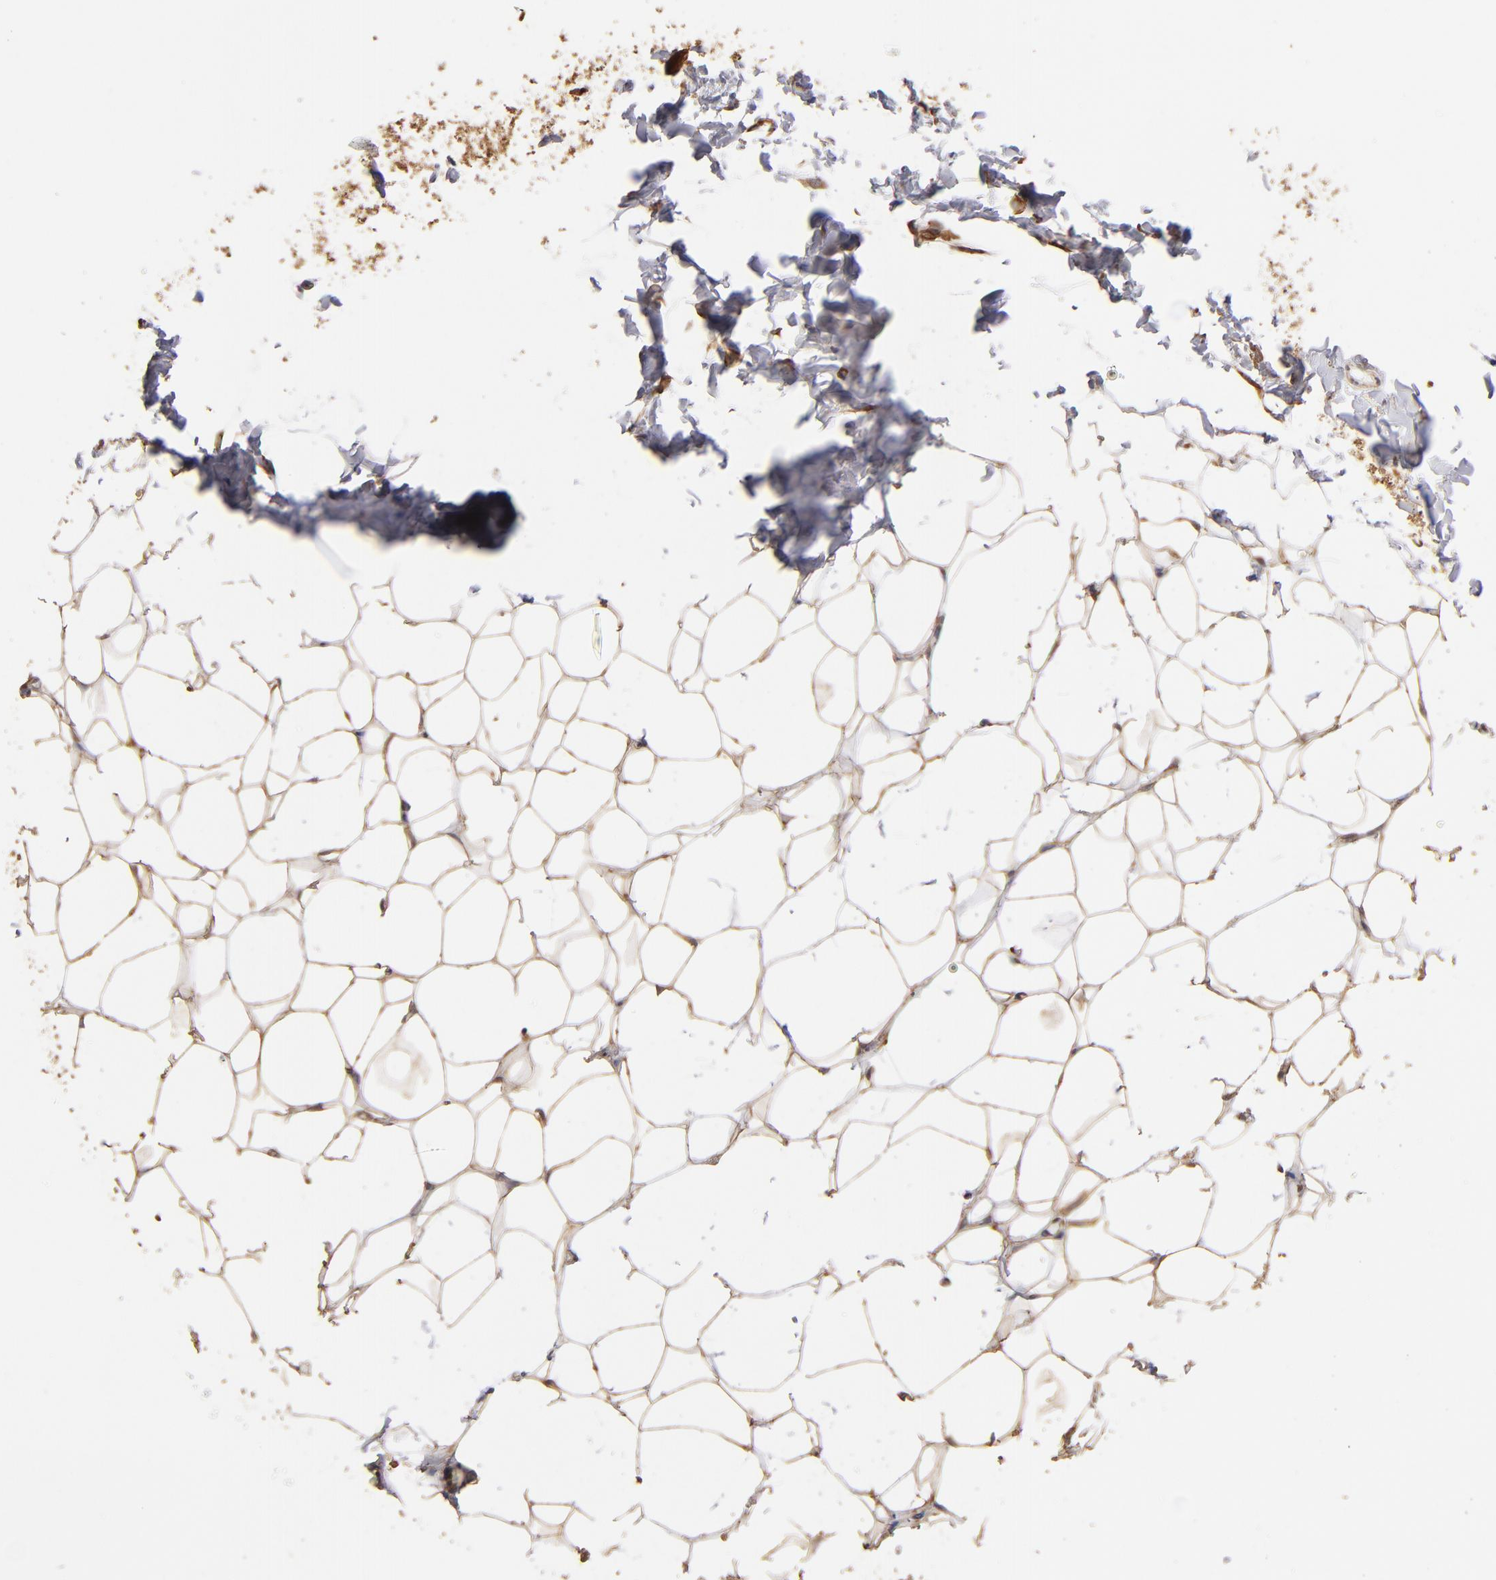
{"staining": {"intensity": "moderate", "quantity": ">75%", "location": "cytoplasmic/membranous"}, "tissue": "adipose tissue", "cell_type": "Adipocytes", "image_type": "normal", "snomed": [{"axis": "morphology", "description": "Normal tissue, NOS"}, {"axis": "topography", "description": "Soft tissue"}], "caption": "DAB immunohistochemical staining of unremarkable human adipose tissue displays moderate cytoplasmic/membranous protein expression in approximately >75% of adipocytes. (Brightfield microscopy of DAB IHC at high magnification).", "gene": "PGRMC1", "patient": {"sex": "male", "age": 26}}